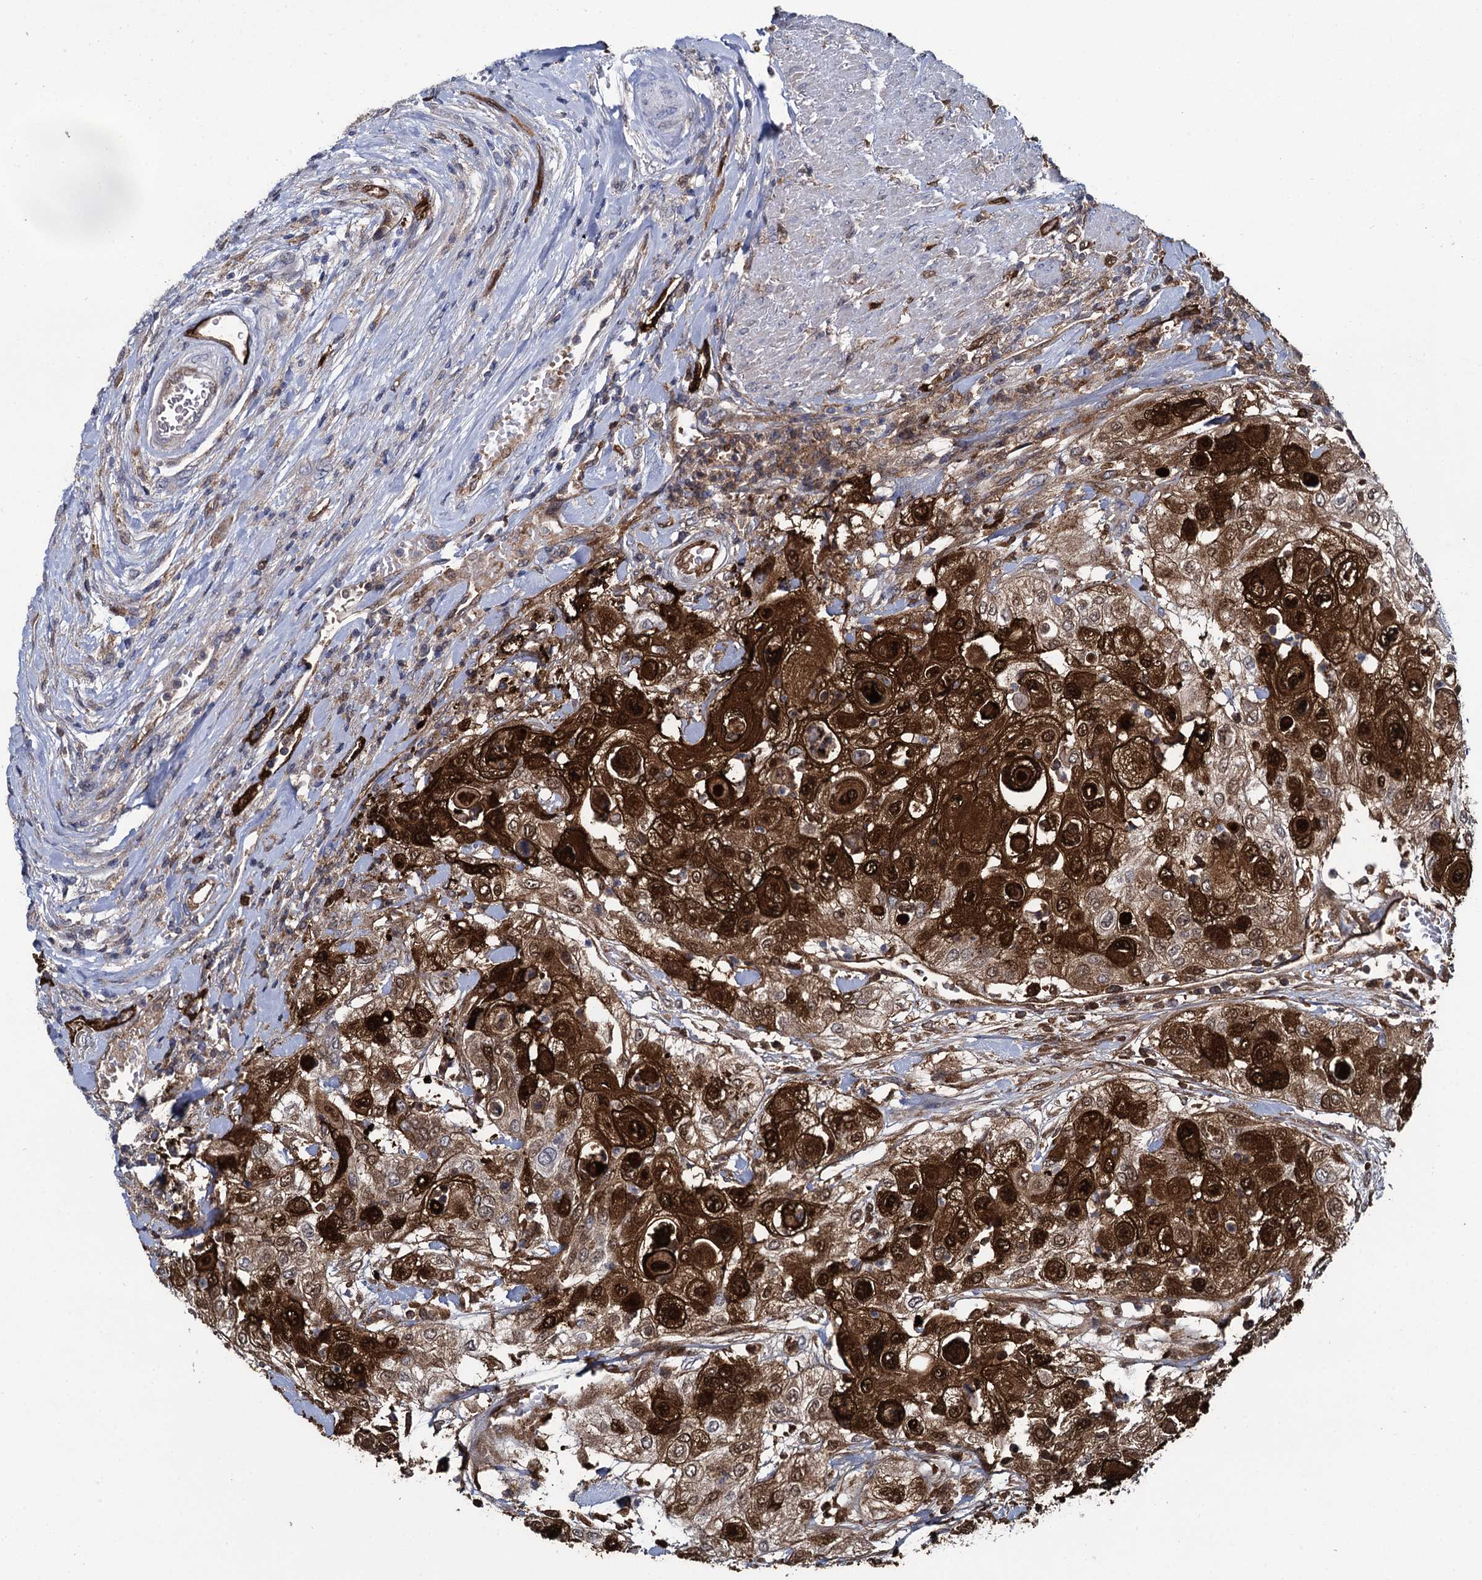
{"staining": {"intensity": "strong", "quantity": ">75%", "location": "cytoplasmic/membranous,nuclear"}, "tissue": "urothelial cancer", "cell_type": "Tumor cells", "image_type": "cancer", "snomed": [{"axis": "morphology", "description": "Urothelial carcinoma, High grade"}, {"axis": "topography", "description": "Urinary bladder"}], "caption": "Protein expression analysis of urothelial cancer exhibits strong cytoplasmic/membranous and nuclear staining in about >75% of tumor cells.", "gene": "FABP5", "patient": {"sex": "female", "age": 79}}